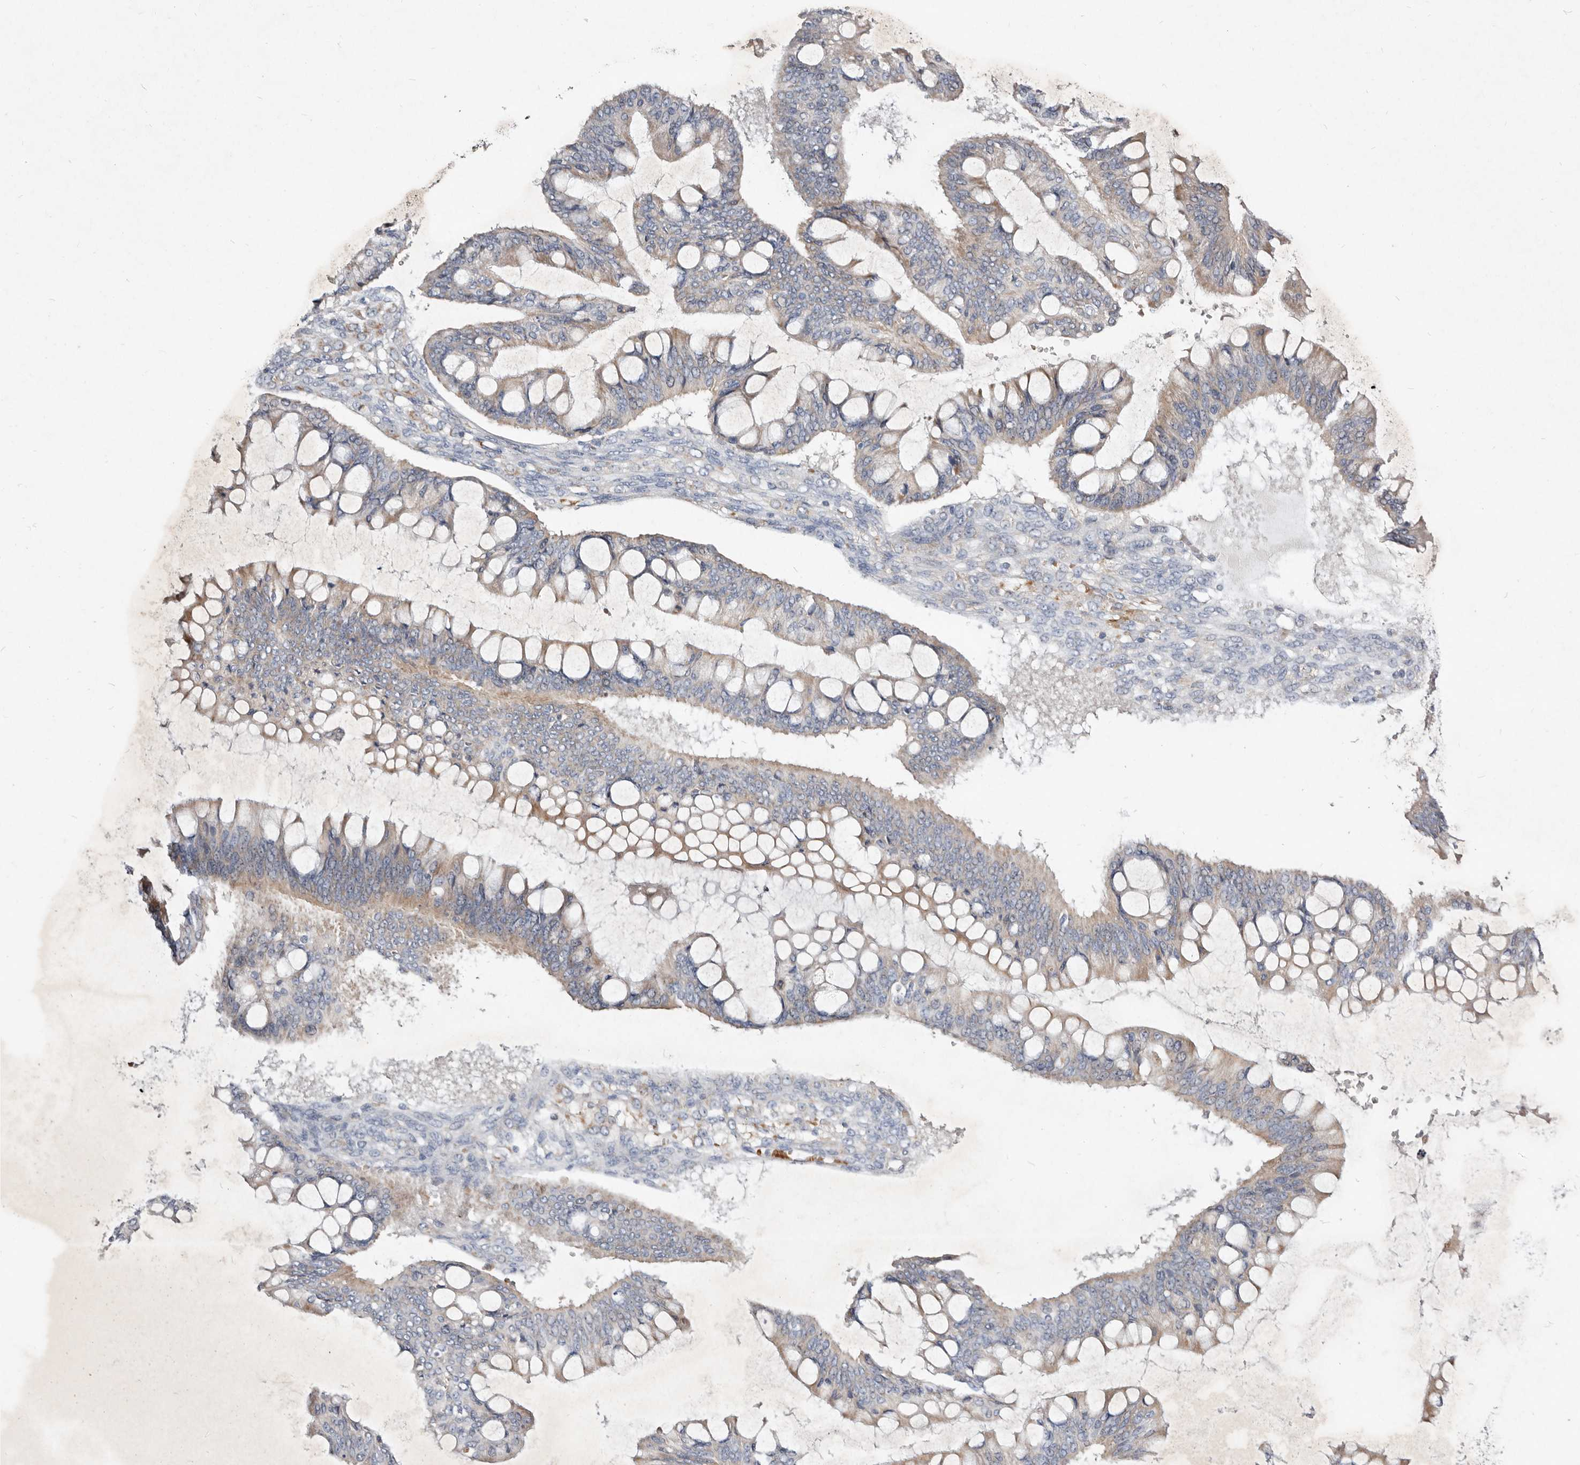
{"staining": {"intensity": "weak", "quantity": "25%-75%", "location": "cytoplasmic/membranous"}, "tissue": "ovarian cancer", "cell_type": "Tumor cells", "image_type": "cancer", "snomed": [{"axis": "morphology", "description": "Cystadenocarcinoma, mucinous, NOS"}, {"axis": "topography", "description": "Ovary"}], "caption": "Ovarian cancer (mucinous cystadenocarcinoma) stained with immunohistochemistry (IHC) reveals weak cytoplasmic/membranous expression in about 25%-75% of tumor cells. (DAB IHC, brown staining for protein, blue staining for nuclei).", "gene": "SLC25A20", "patient": {"sex": "female", "age": 73}}